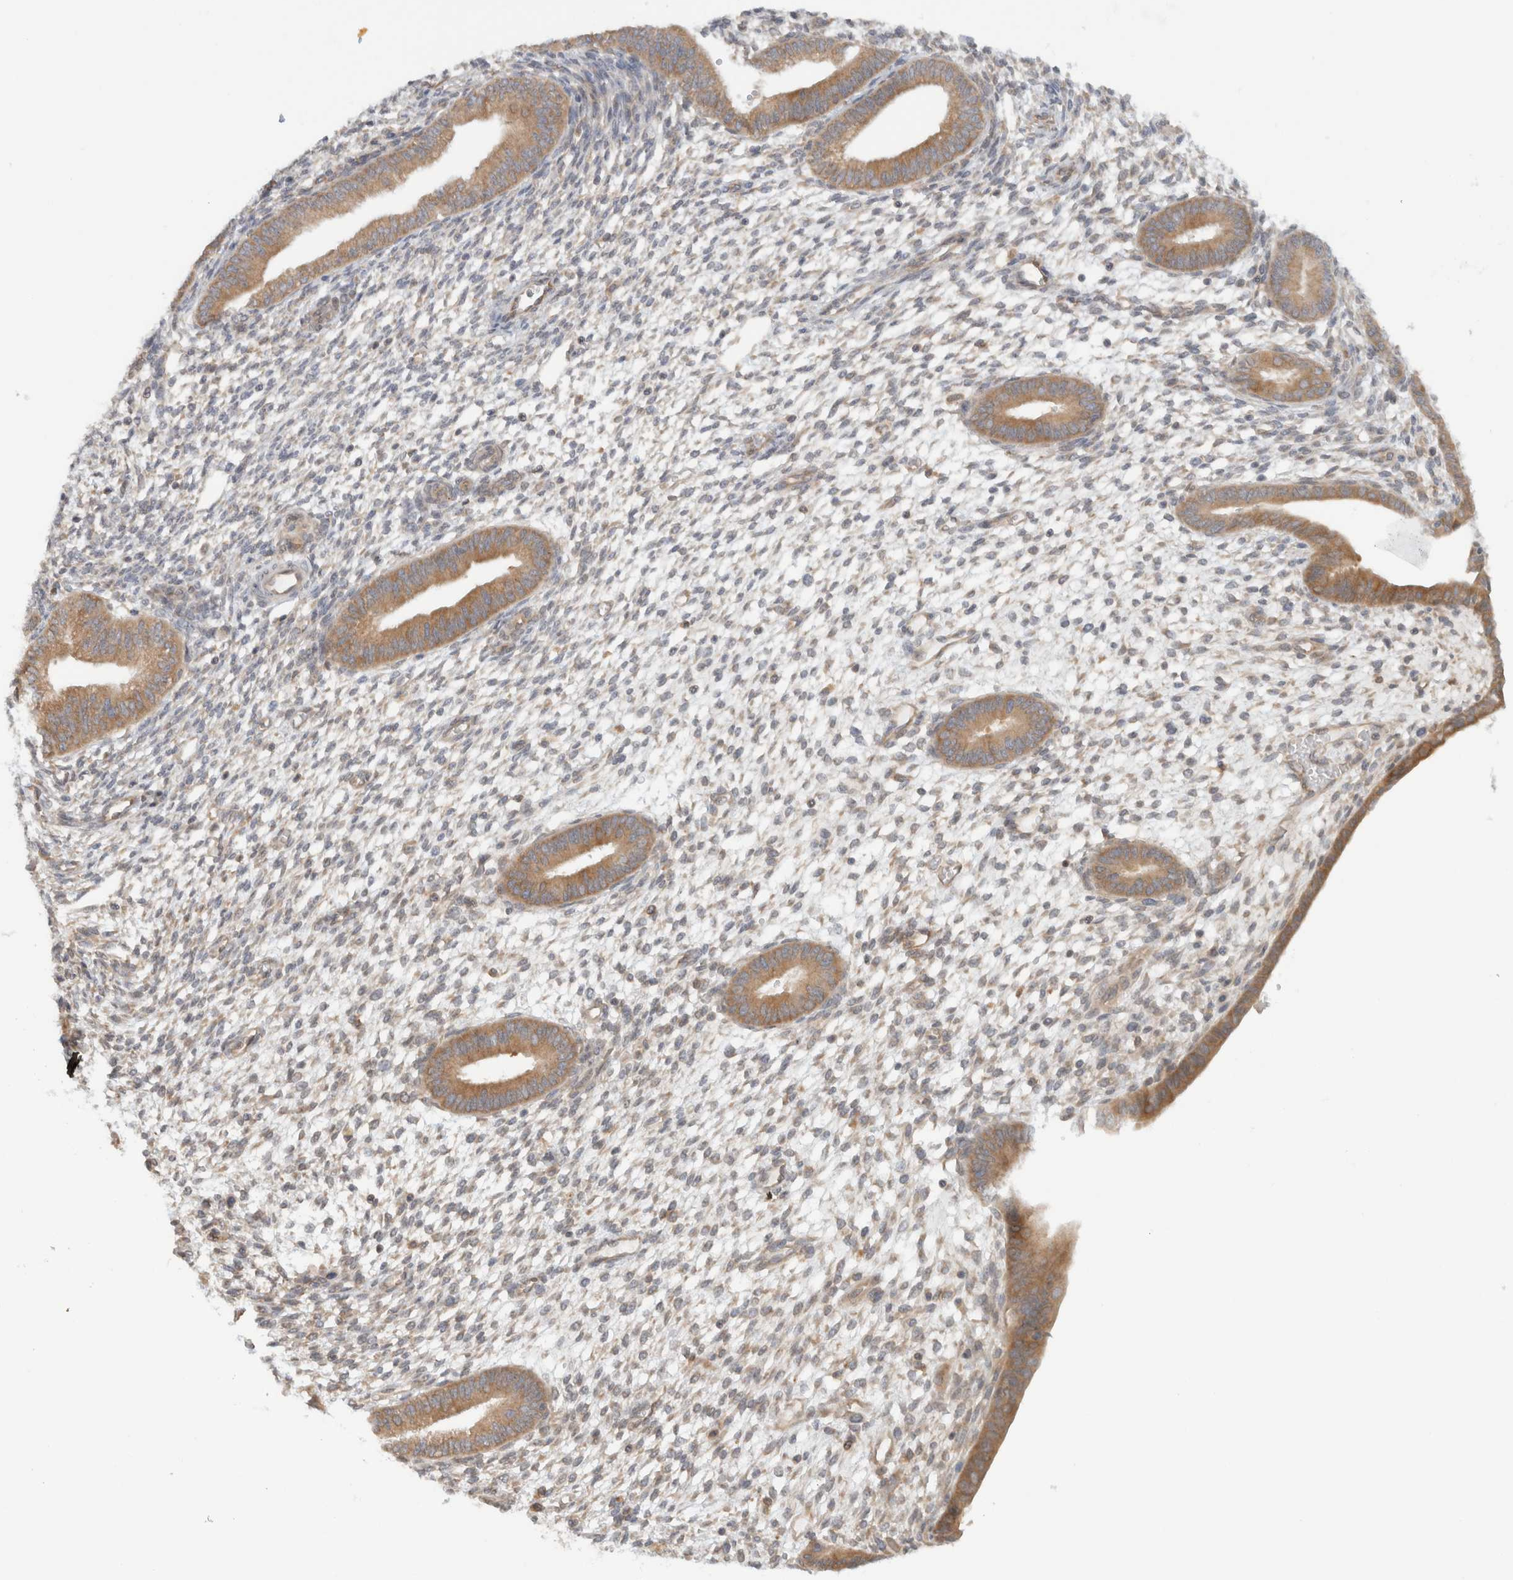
{"staining": {"intensity": "weak", "quantity": "25%-75%", "location": "cytoplasmic/membranous"}, "tissue": "endometrium", "cell_type": "Cells in endometrial stroma", "image_type": "normal", "snomed": [{"axis": "morphology", "description": "Normal tissue, NOS"}, {"axis": "topography", "description": "Endometrium"}], "caption": "High-power microscopy captured an IHC image of normal endometrium, revealing weak cytoplasmic/membranous expression in approximately 25%-75% of cells in endometrial stroma. The staining was performed using DAB (3,3'-diaminobenzidine), with brown indicating positive protein expression. Nuclei are stained blue with hematoxylin.", "gene": "ARFGEF2", "patient": {"sex": "female", "age": 46}}